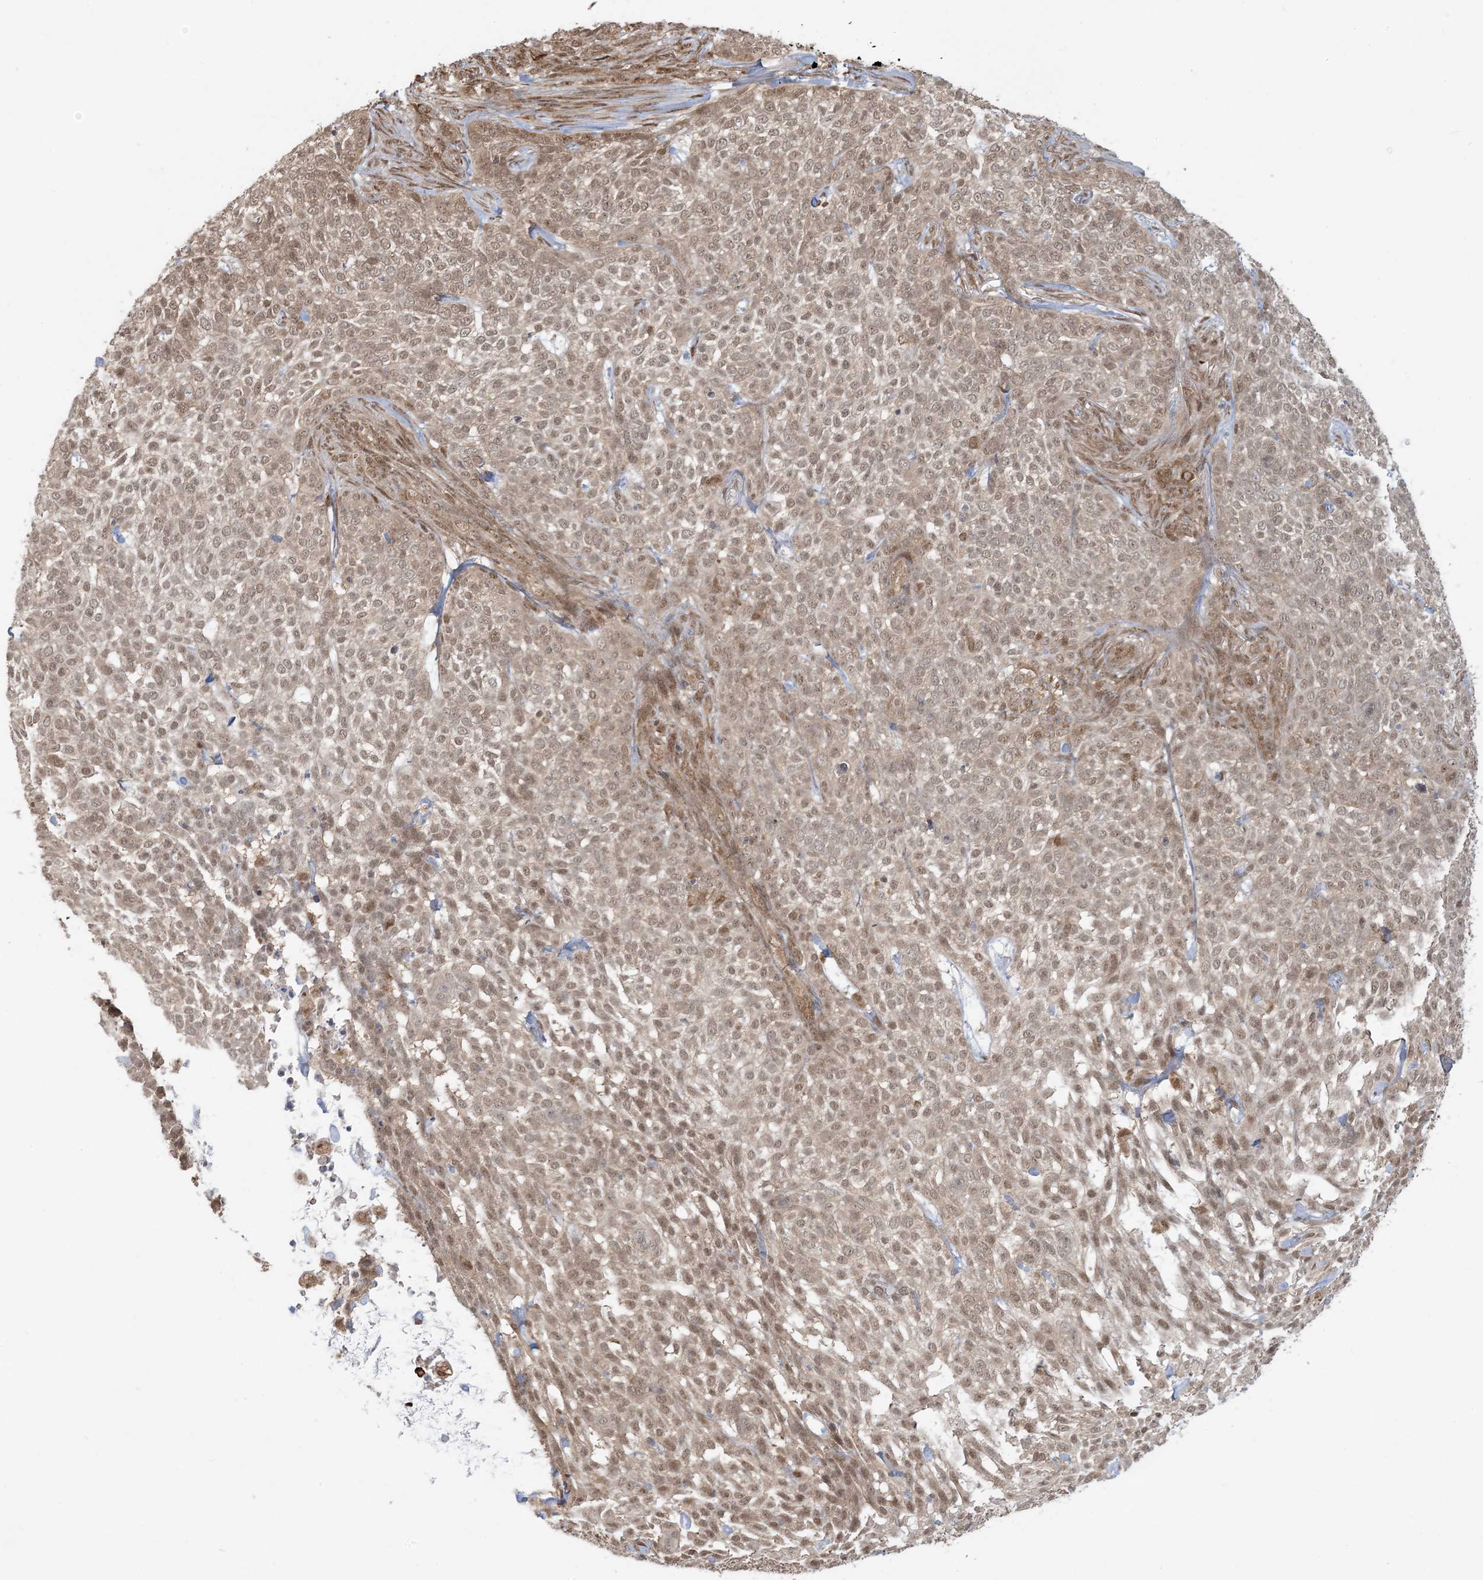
{"staining": {"intensity": "weak", "quantity": ">75%", "location": "cytoplasmic/membranous,nuclear"}, "tissue": "skin cancer", "cell_type": "Tumor cells", "image_type": "cancer", "snomed": [{"axis": "morphology", "description": "Basal cell carcinoma"}, {"axis": "topography", "description": "Skin"}], "caption": "There is low levels of weak cytoplasmic/membranous and nuclear positivity in tumor cells of basal cell carcinoma (skin), as demonstrated by immunohistochemical staining (brown color).", "gene": "ABCF3", "patient": {"sex": "female", "age": 64}}